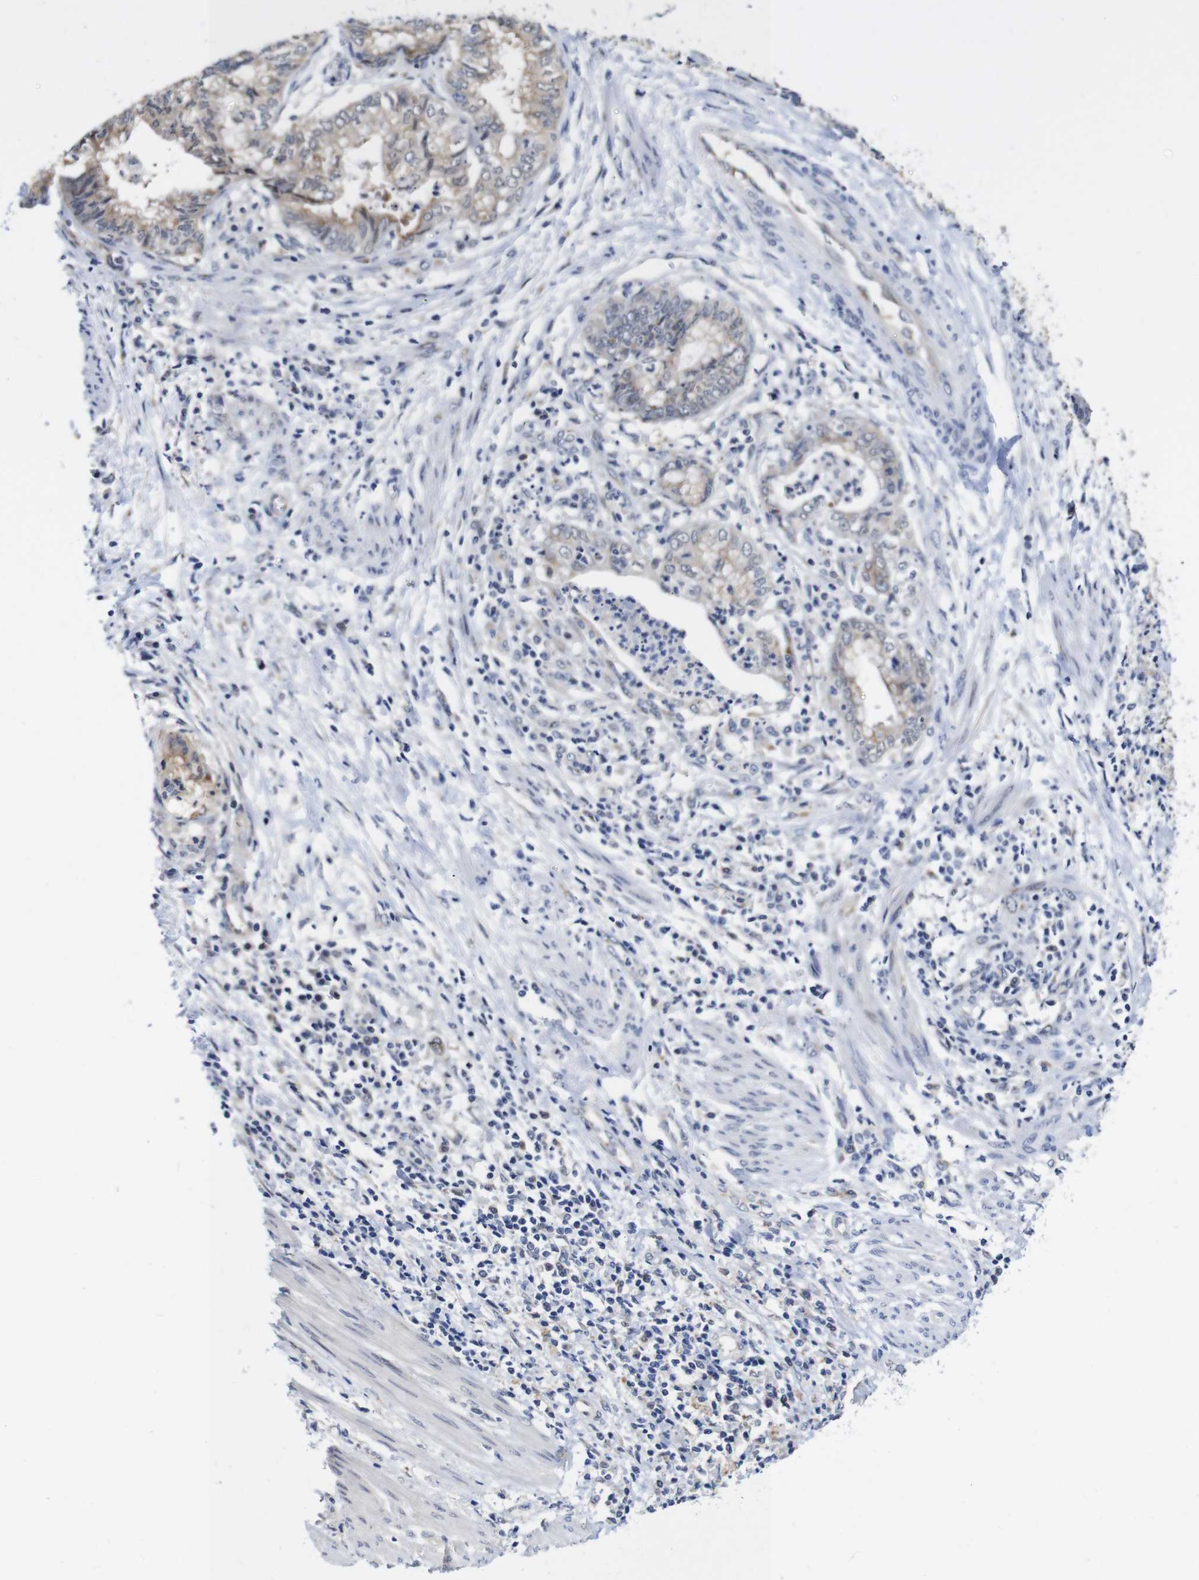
{"staining": {"intensity": "weak", "quantity": ">75%", "location": "cytoplasmic/membranous"}, "tissue": "endometrial cancer", "cell_type": "Tumor cells", "image_type": "cancer", "snomed": [{"axis": "morphology", "description": "Necrosis, NOS"}, {"axis": "morphology", "description": "Adenocarcinoma, NOS"}, {"axis": "topography", "description": "Endometrium"}], "caption": "Immunohistochemical staining of human endometrial cancer demonstrates low levels of weak cytoplasmic/membranous protein positivity in approximately >75% of tumor cells. The staining is performed using DAB brown chromogen to label protein expression. The nuclei are counter-stained blue using hematoxylin.", "gene": "FURIN", "patient": {"sex": "female", "age": 79}}